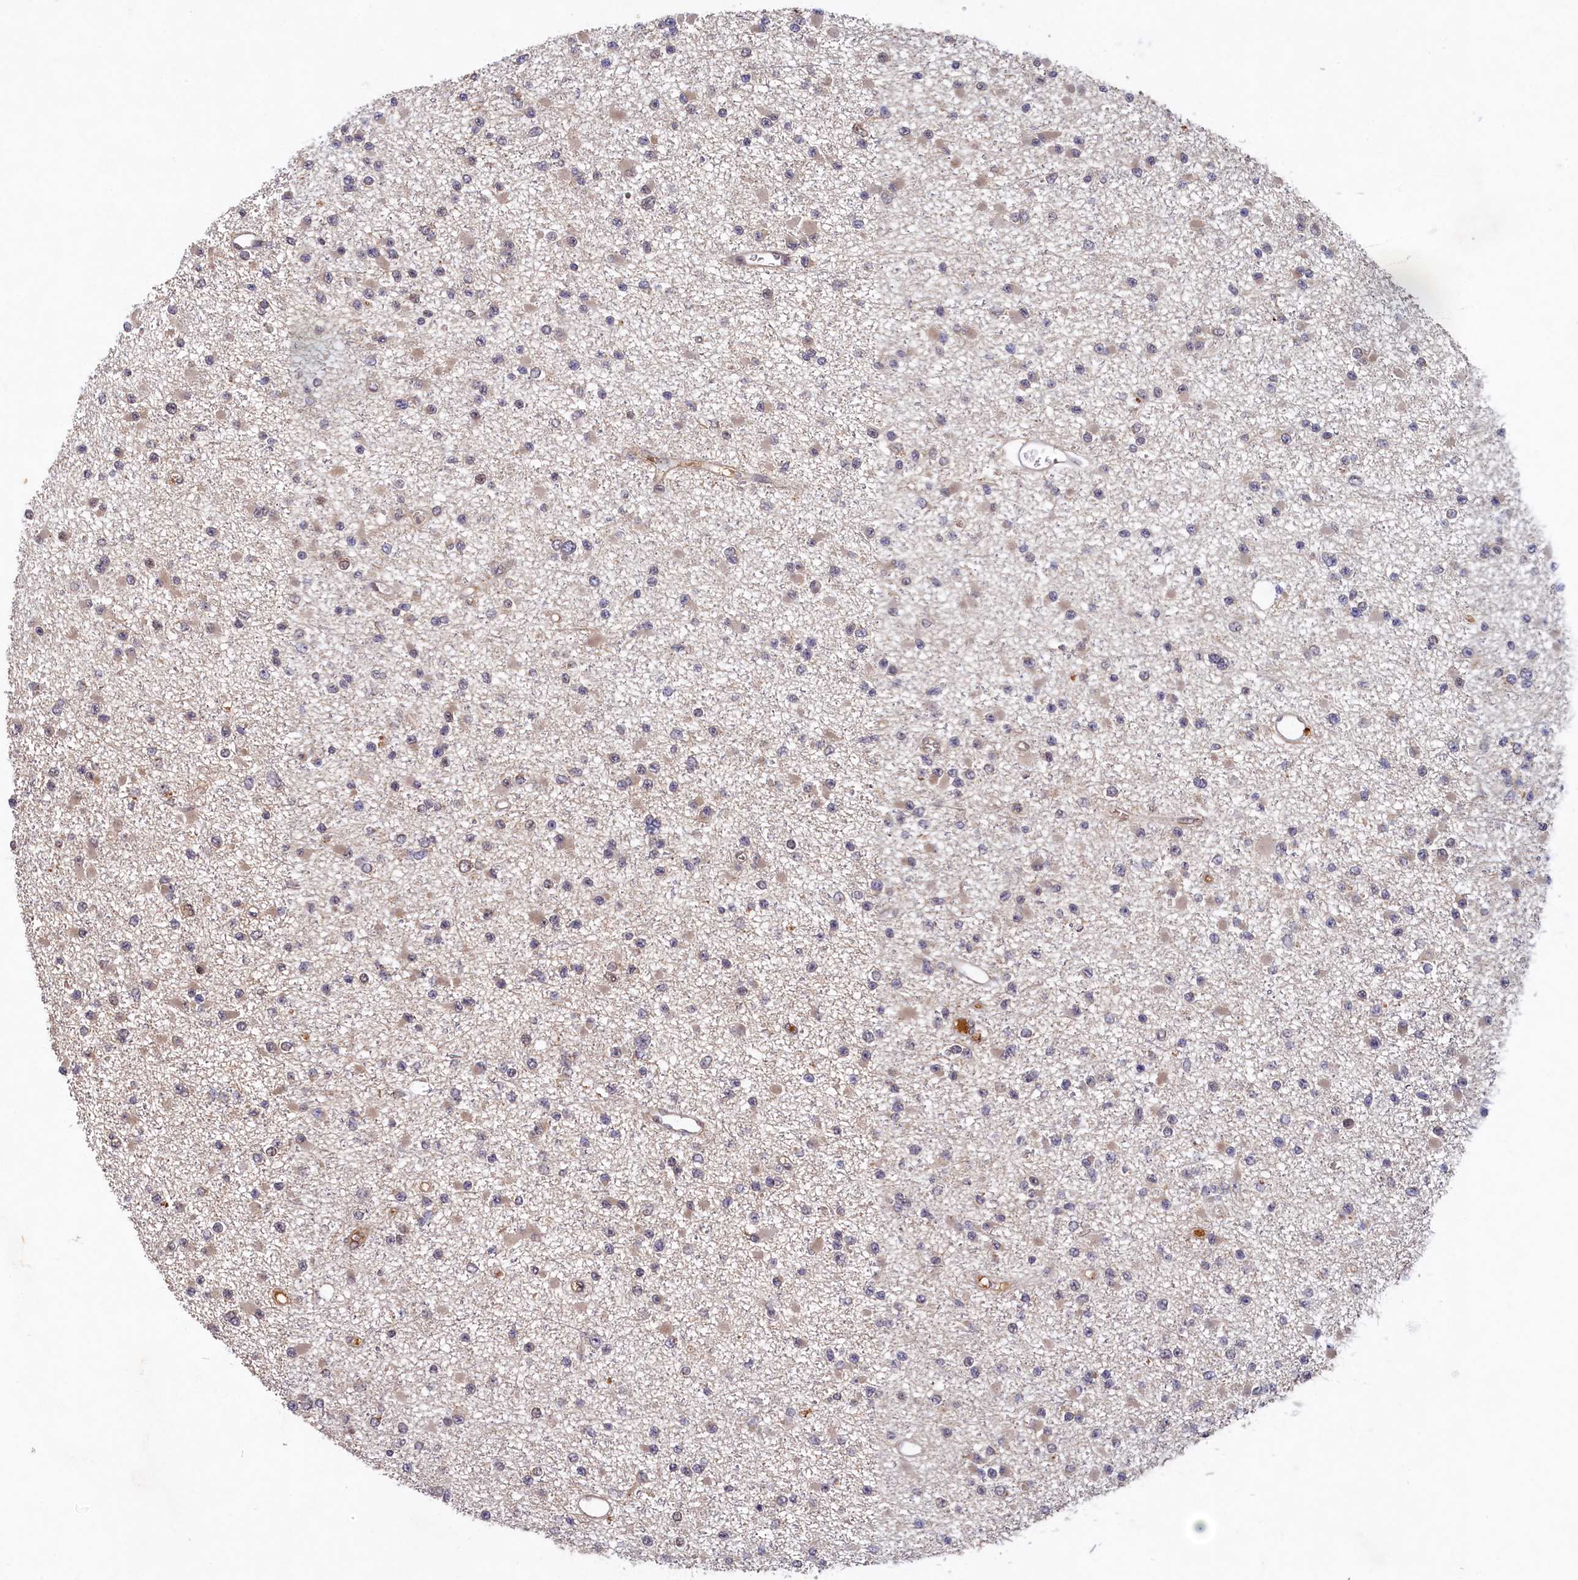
{"staining": {"intensity": "weak", "quantity": "<25%", "location": "cytoplasmic/membranous"}, "tissue": "glioma", "cell_type": "Tumor cells", "image_type": "cancer", "snomed": [{"axis": "morphology", "description": "Glioma, malignant, Low grade"}, {"axis": "topography", "description": "Brain"}], "caption": "Micrograph shows no significant protein staining in tumor cells of glioma. (Brightfield microscopy of DAB (3,3'-diaminobenzidine) immunohistochemistry at high magnification).", "gene": "LCMT2", "patient": {"sex": "female", "age": 22}}